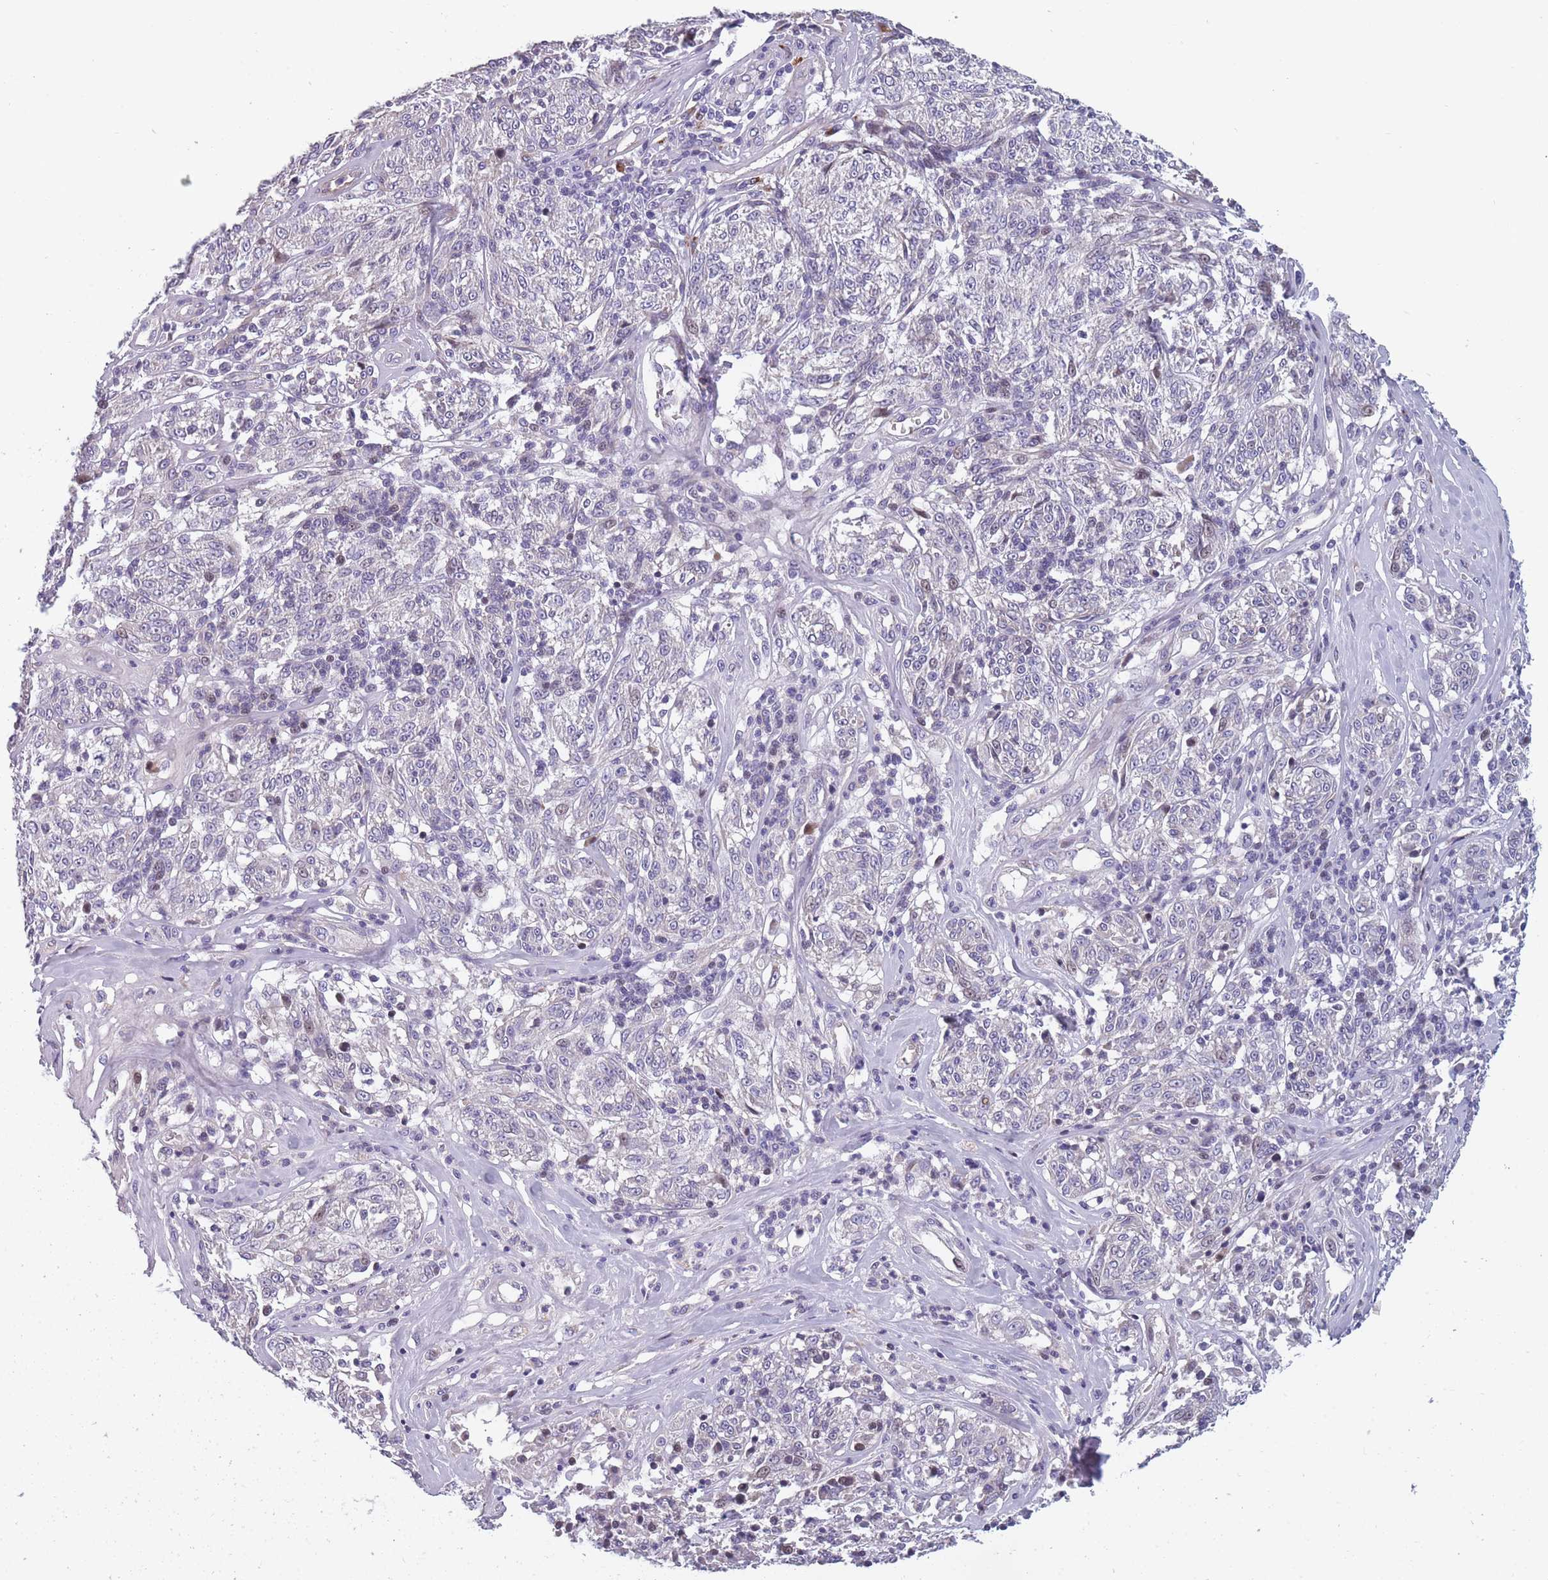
{"staining": {"intensity": "negative", "quantity": "none", "location": "none"}, "tissue": "melanoma", "cell_type": "Tumor cells", "image_type": "cancer", "snomed": [{"axis": "morphology", "description": "Malignant melanoma, NOS"}, {"axis": "topography", "description": "Skin"}], "caption": "Photomicrograph shows no significant protein expression in tumor cells of malignant melanoma.", "gene": "FAM83F", "patient": {"sex": "female", "age": 63}}